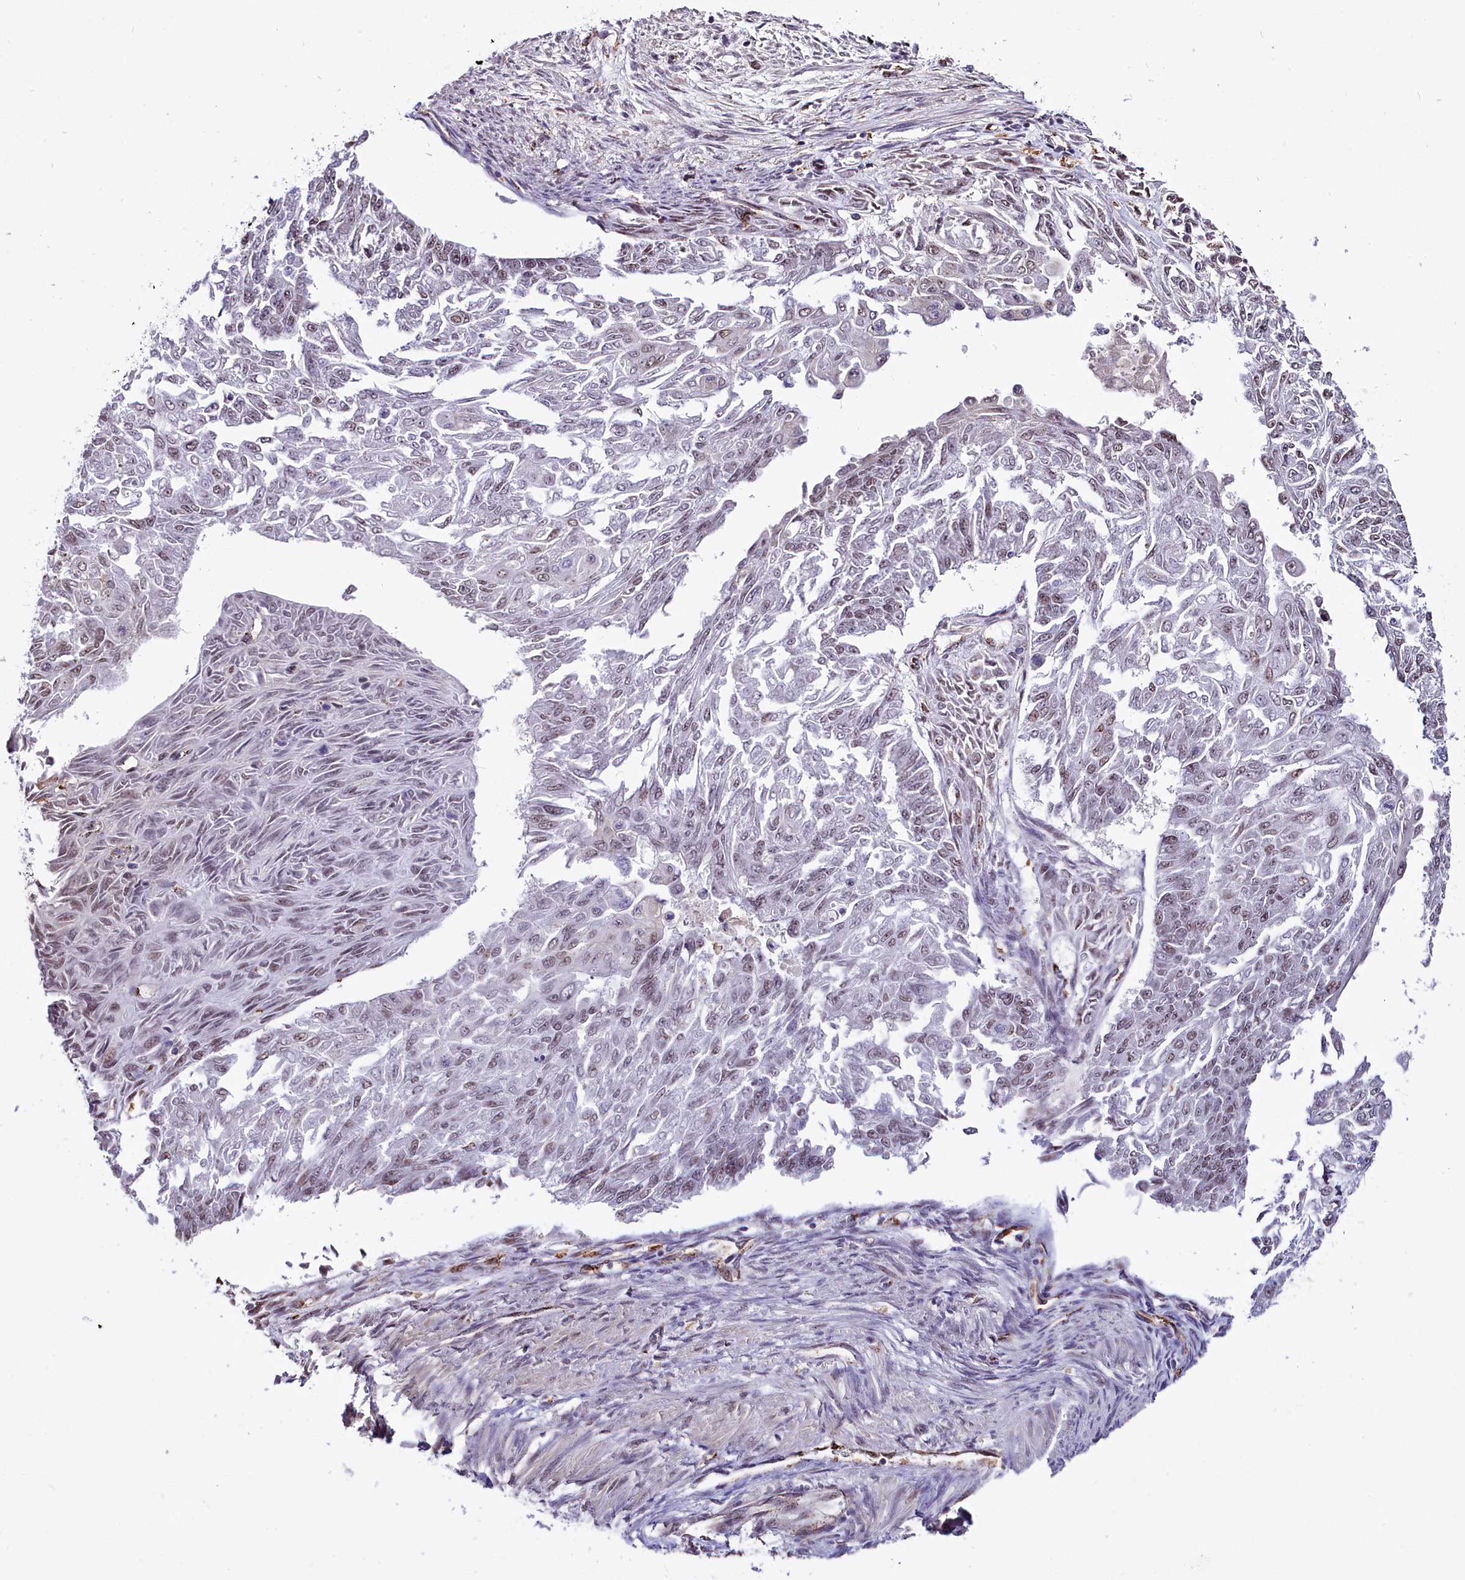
{"staining": {"intensity": "moderate", "quantity": "<25%", "location": "nuclear"}, "tissue": "endometrial cancer", "cell_type": "Tumor cells", "image_type": "cancer", "snomed": [{"axis": "morphology", "description": "Adenocarcinoma, NOS"}, {"axis": "topography", "description": "Endometrium"}], "caption": "Approximately <25% of tumor cells in human endometrial cancer reveal moderate nuclear protein staining as visualized by brown immunohistochemical staining.", "gene": "MRPL54", "patient": {"sex": "female", "age": 32}}